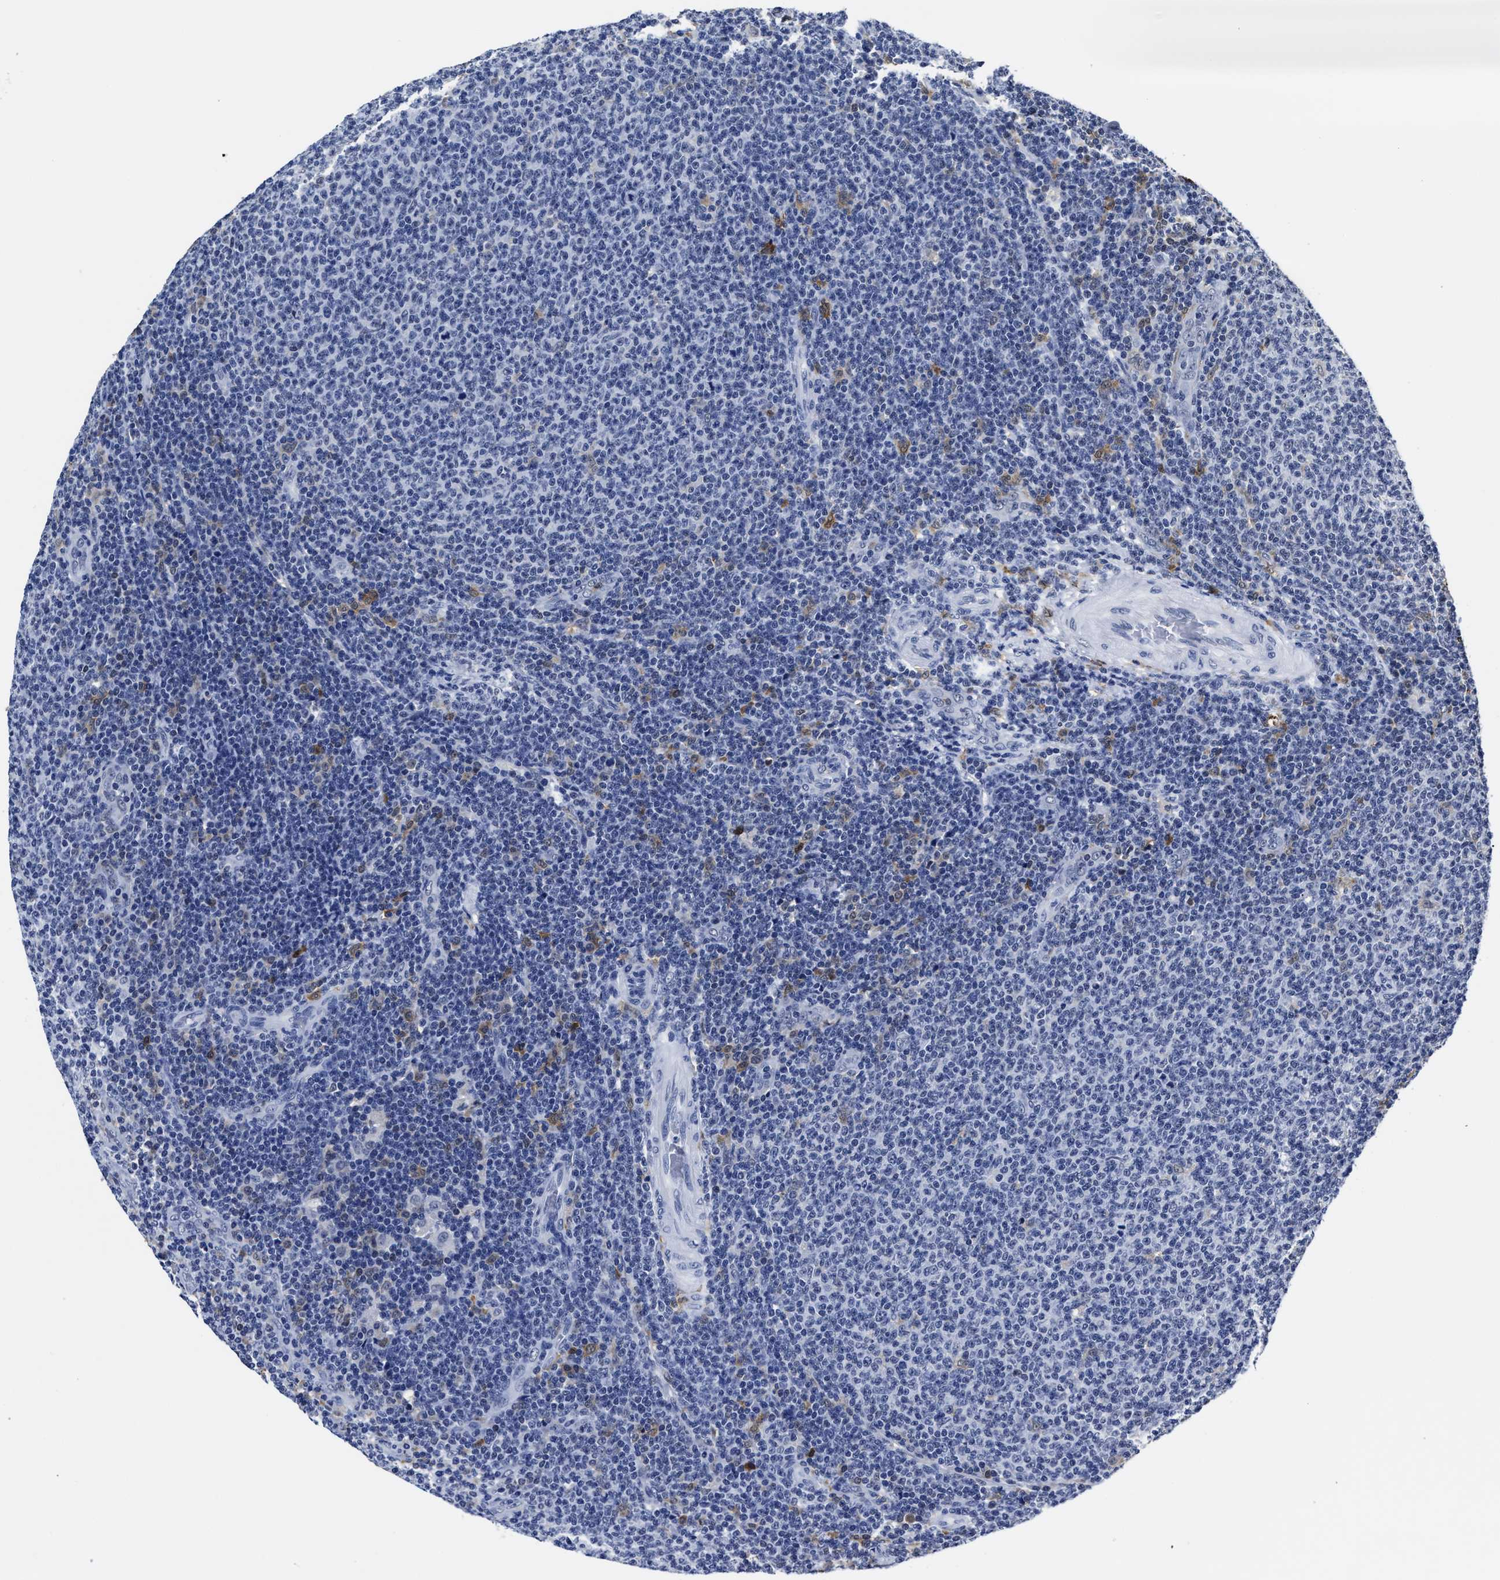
{"staining": {"intensity": "negative", "quantity": "none", "location": "none"}, "tissue": "lymphoma", "cell_type": "Tumor cells", "image_type": "cancer", "snomed": [{"axis": "morphology", "description": "Malignant lymphoma, non-Hodgkin's type, Low grade"}, {"axis": "topography", "description": "Lymph node"}], "caption": "DAB immunohistochemical staining of human lymphoma exhibits no significant positivity in tumor cells.", "gene": "PRPF4B", "patient": {"sex": "male", "age": 66}}